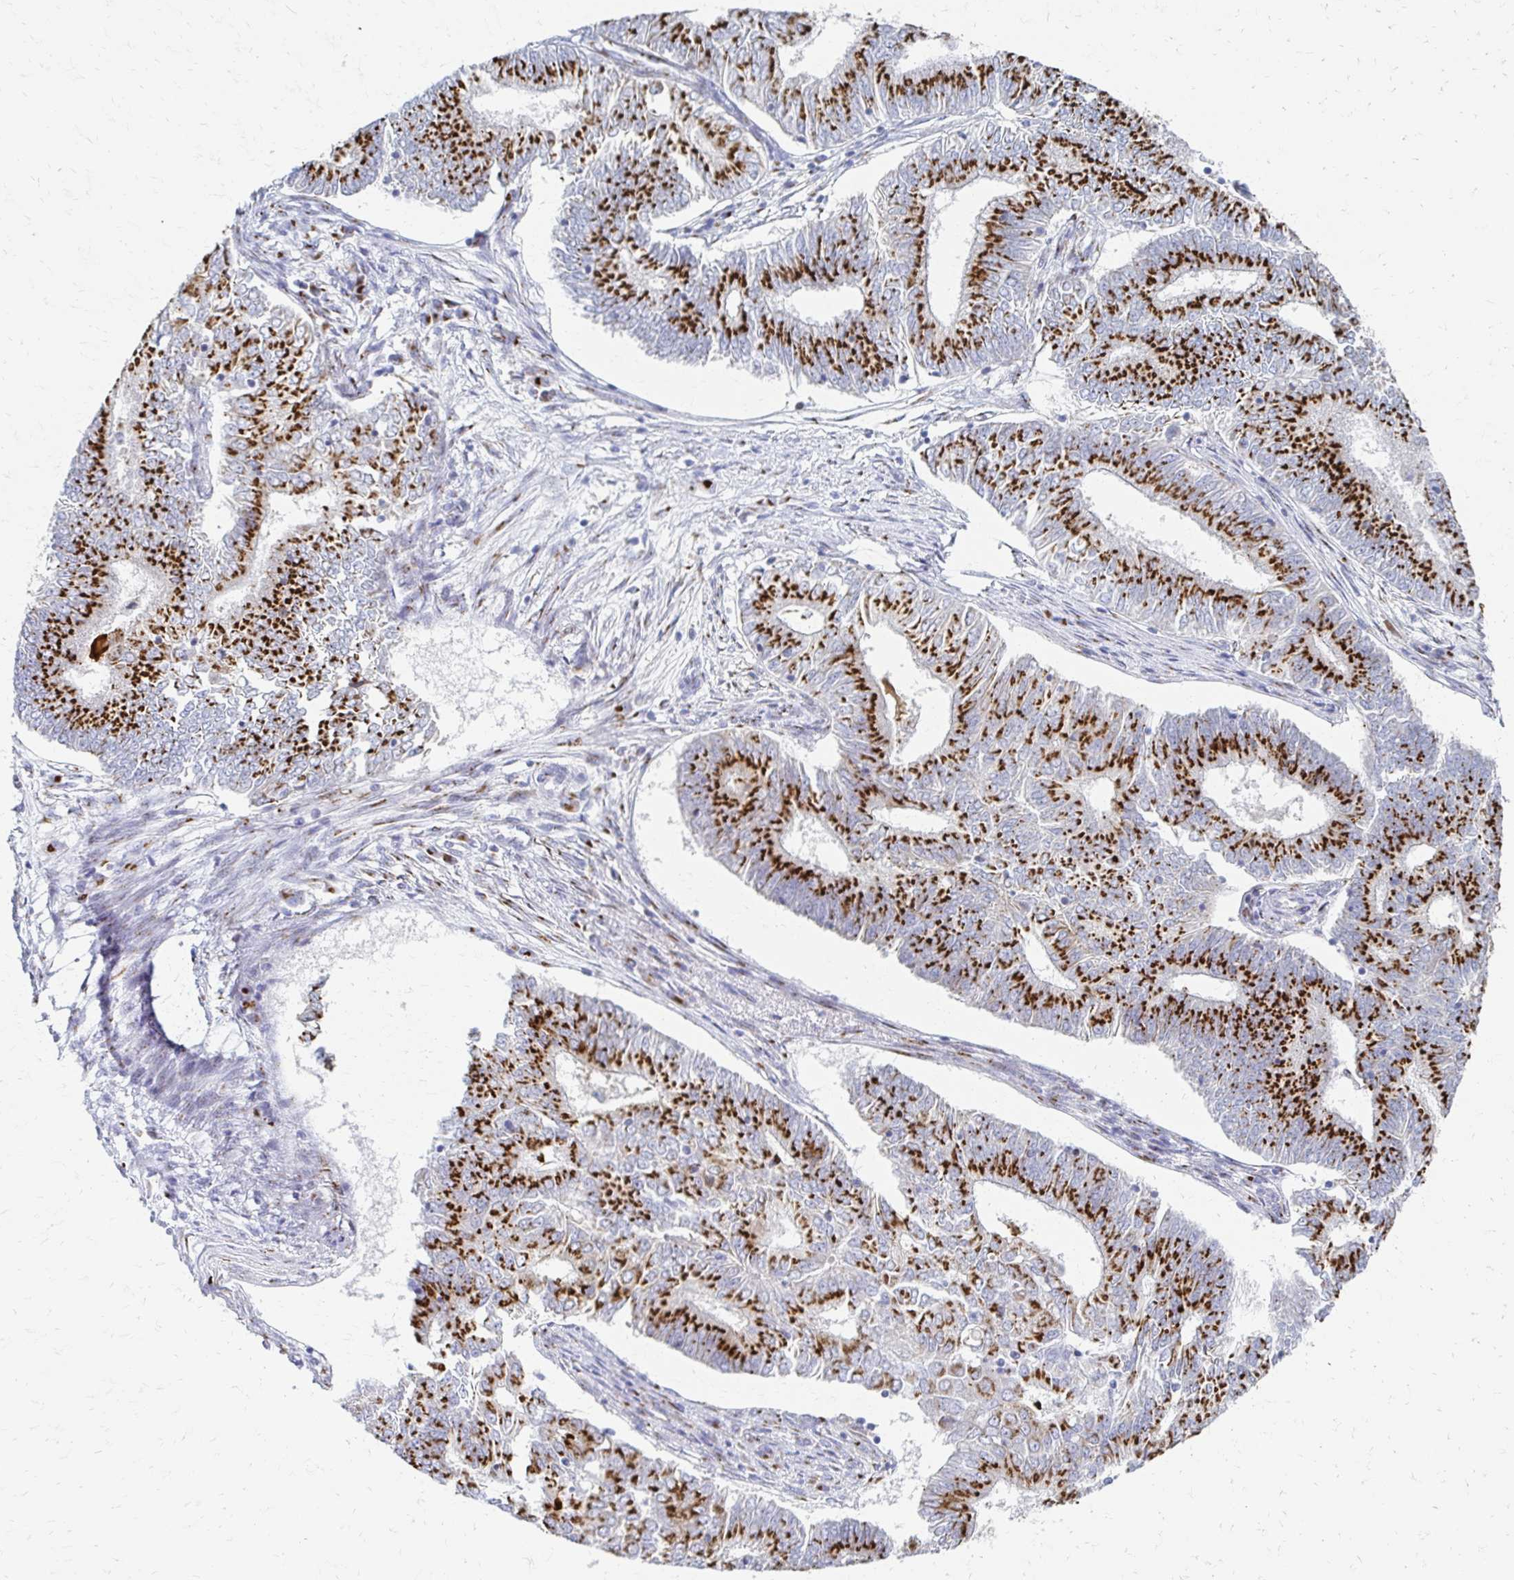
{"staining": {"intensity": "strong", "quantity": ">75%", "location": "cytoplasmic/membranous"}, "tissue": "endometrial cancer", "cell_type": "Tumor cells", "image_type": "cancer", "snomed": [{"axis": "morphology", "description": "Adenocarcinoma, NOS"}, {"axis": "topography", "description": "Endometrium"}], "caption": "Brown immunohistochemical staining in human endometrial cancer (adenocarcinoma) exhibits strong cytoplasmic/membranous positivity in about >75% of tumor cells.", "gene": "TM9SF1", "patient": {"sex": "female", "age": 62}}